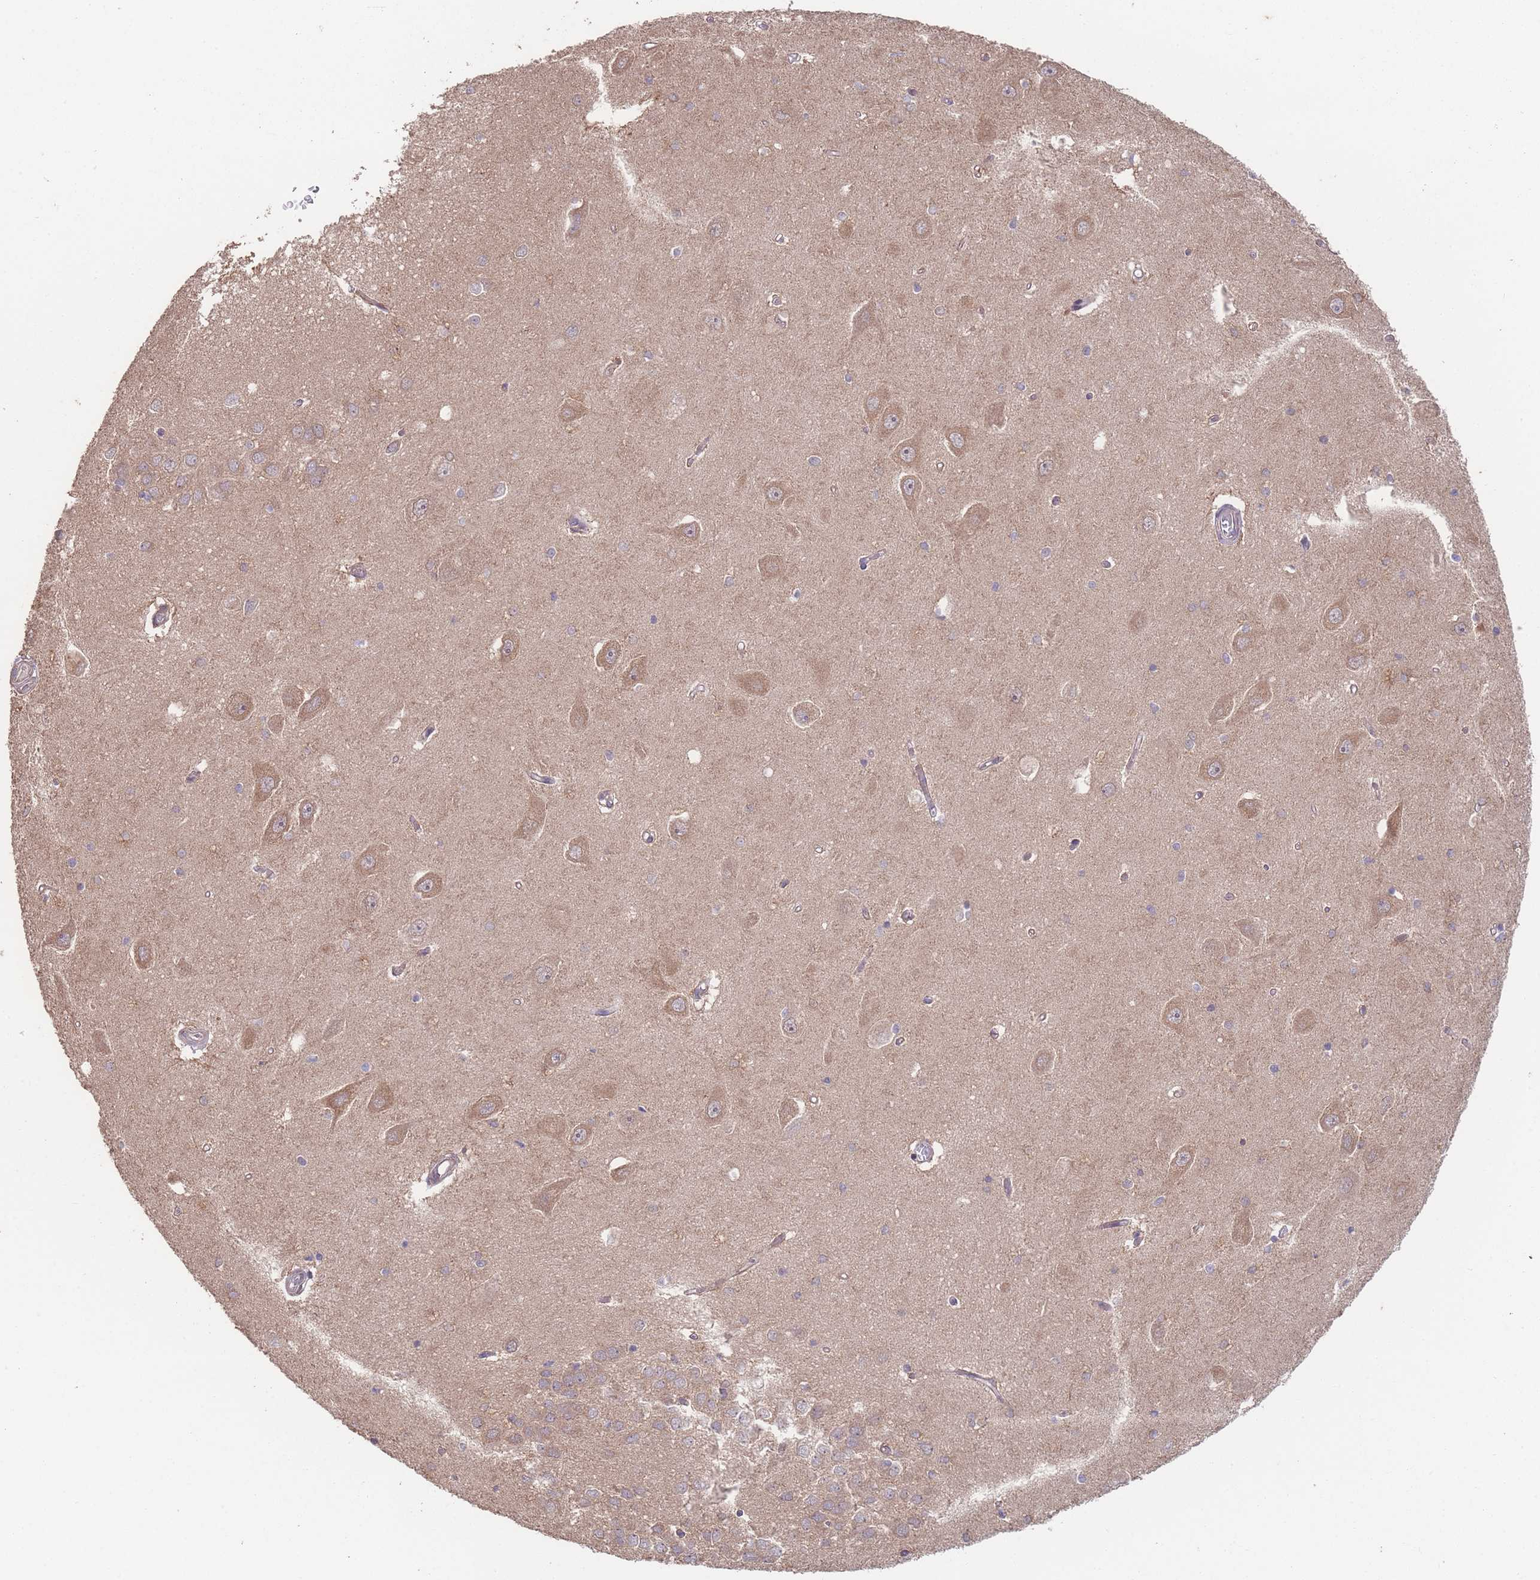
{"staining": {"intensity": "negative", "quantity": "none", "location": "none"}, "tissue": "hippocampus", "cell_type": "Glial cells", "image_type": "normal", "snomed": [{"axis": "morphology", "description": "Normal tissue, NOS"}, {"axis": "topography", "description": "Hippocampus"}], "caption": "High magnification brightfield microscopy of unremarkable hippocampus stained with DAB (brown) and counterstained with hematoxylin (blue): glial cells show no significant positivity.", "gene": "PXMP4", "patient": {"sex": "male", "age": 45}}